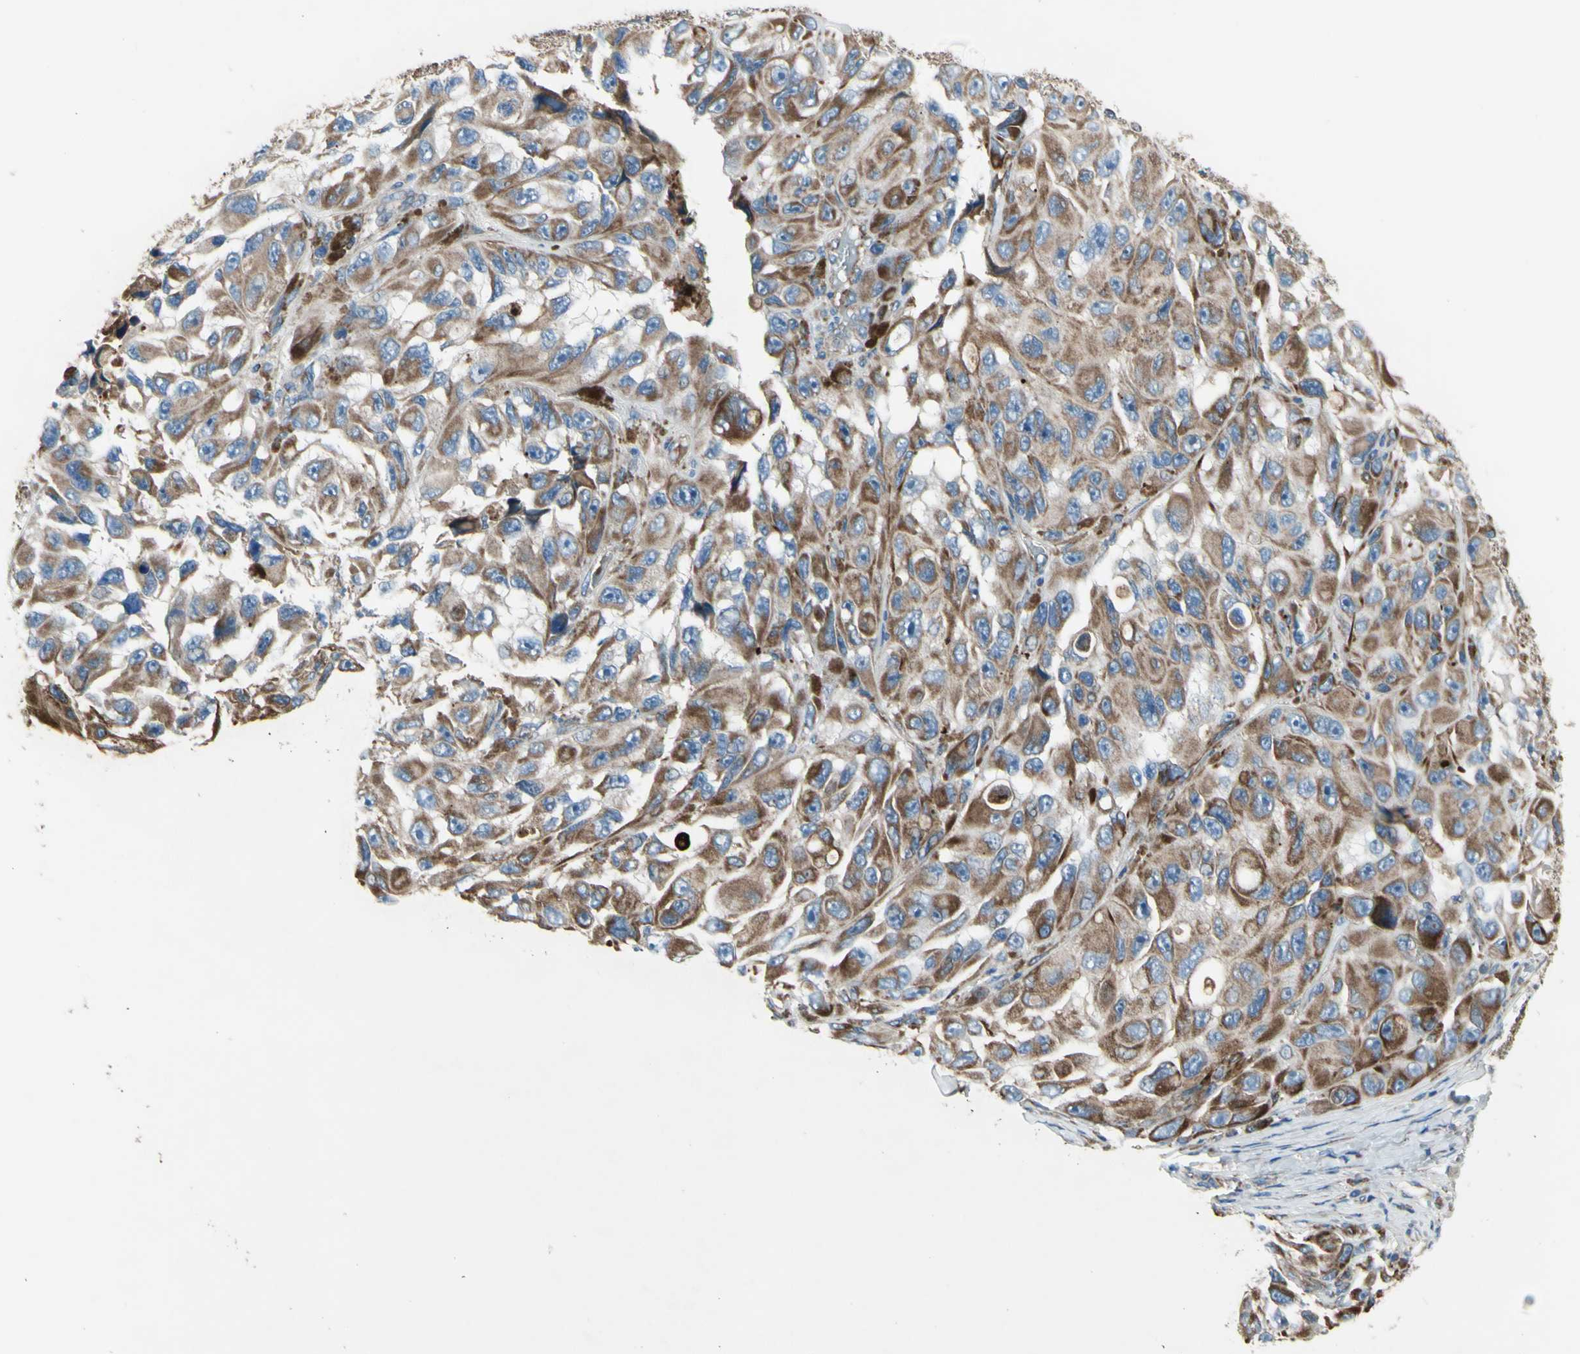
{"staining": {"intensity": "moderate", "quantity": ">75%", "location": "cytoplasmic/membranous"}, "tissue": "melanoma", "cell_type": "Tumor cells", "image_type": "cancer", "snomed": [{"axis": "morphology", "description": "Malignant melanoma, NOS"}, {"axis": "topography", "description": "Skin"}], "caption": "Immunohistochemistry (IHC) micrograph of human malignant melanoma stained for a protein (brown), which shows medium levels of moderate cytoplasmic/membranous expression in about >75% of tumor cells.", "gene": "EMC7", "patient": {"sex": "female", "age": 73}}